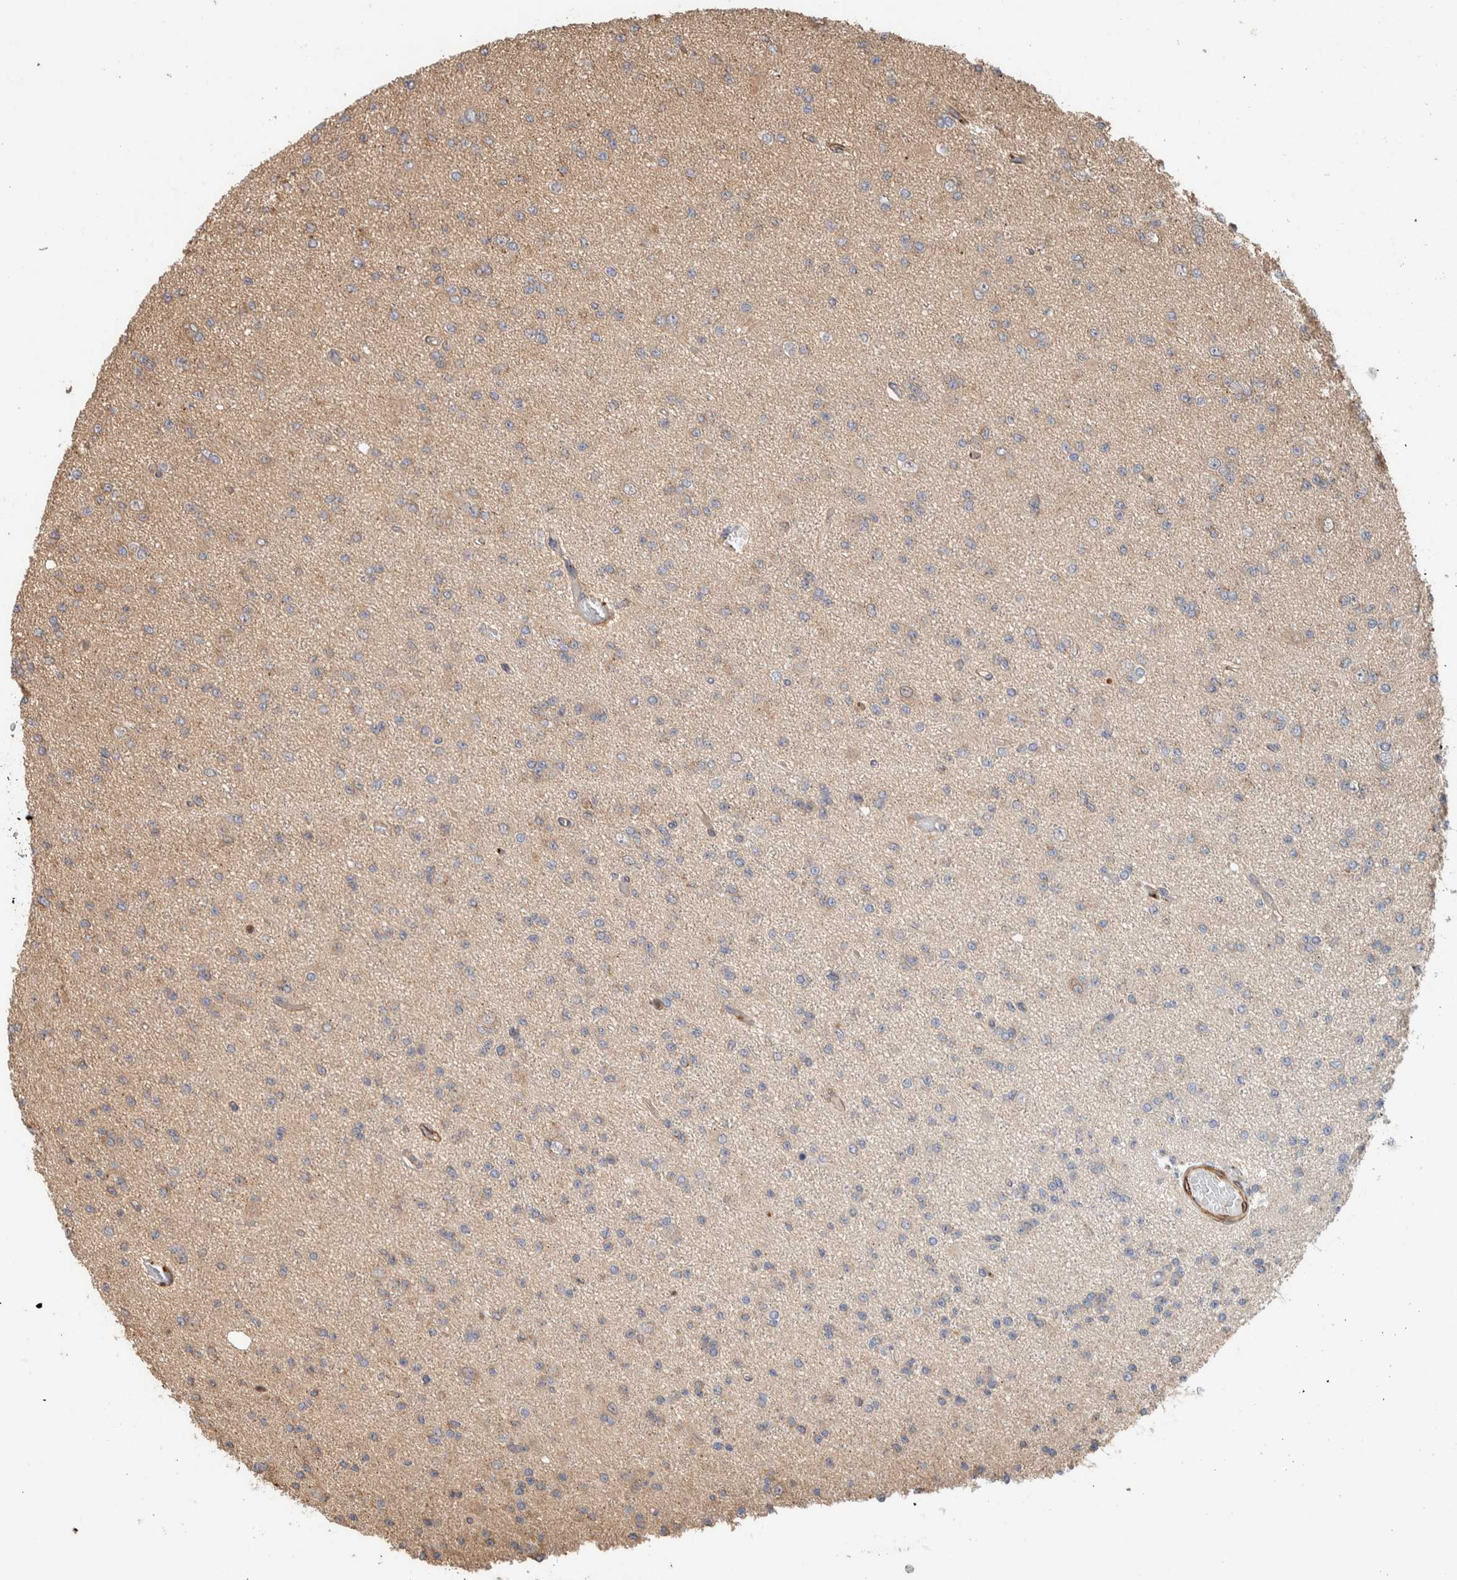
{"staining": {"intensity": "weak", "quantity": "<25%", "location": "cytoplasmic/membranous"}, "tissue": "glioma", "cell_type": "Tumor cells", "image_type": "cancer", "snomed": [{"axis": "morphology", "description": "Glioma, malignant, Low grade"}, {"axis": "topography", "description": "Brain"}], "caption": "Malignant low-grade glioma was stained to show a protein in brown. There is no significant positivity in tumor cells. (DAB (3,3'-diaminobenzidine) immunohistochemistry with hematoxylin counter stain).", "gene": "SYNRG", "patient": {"sex": "female", "age": 22}}